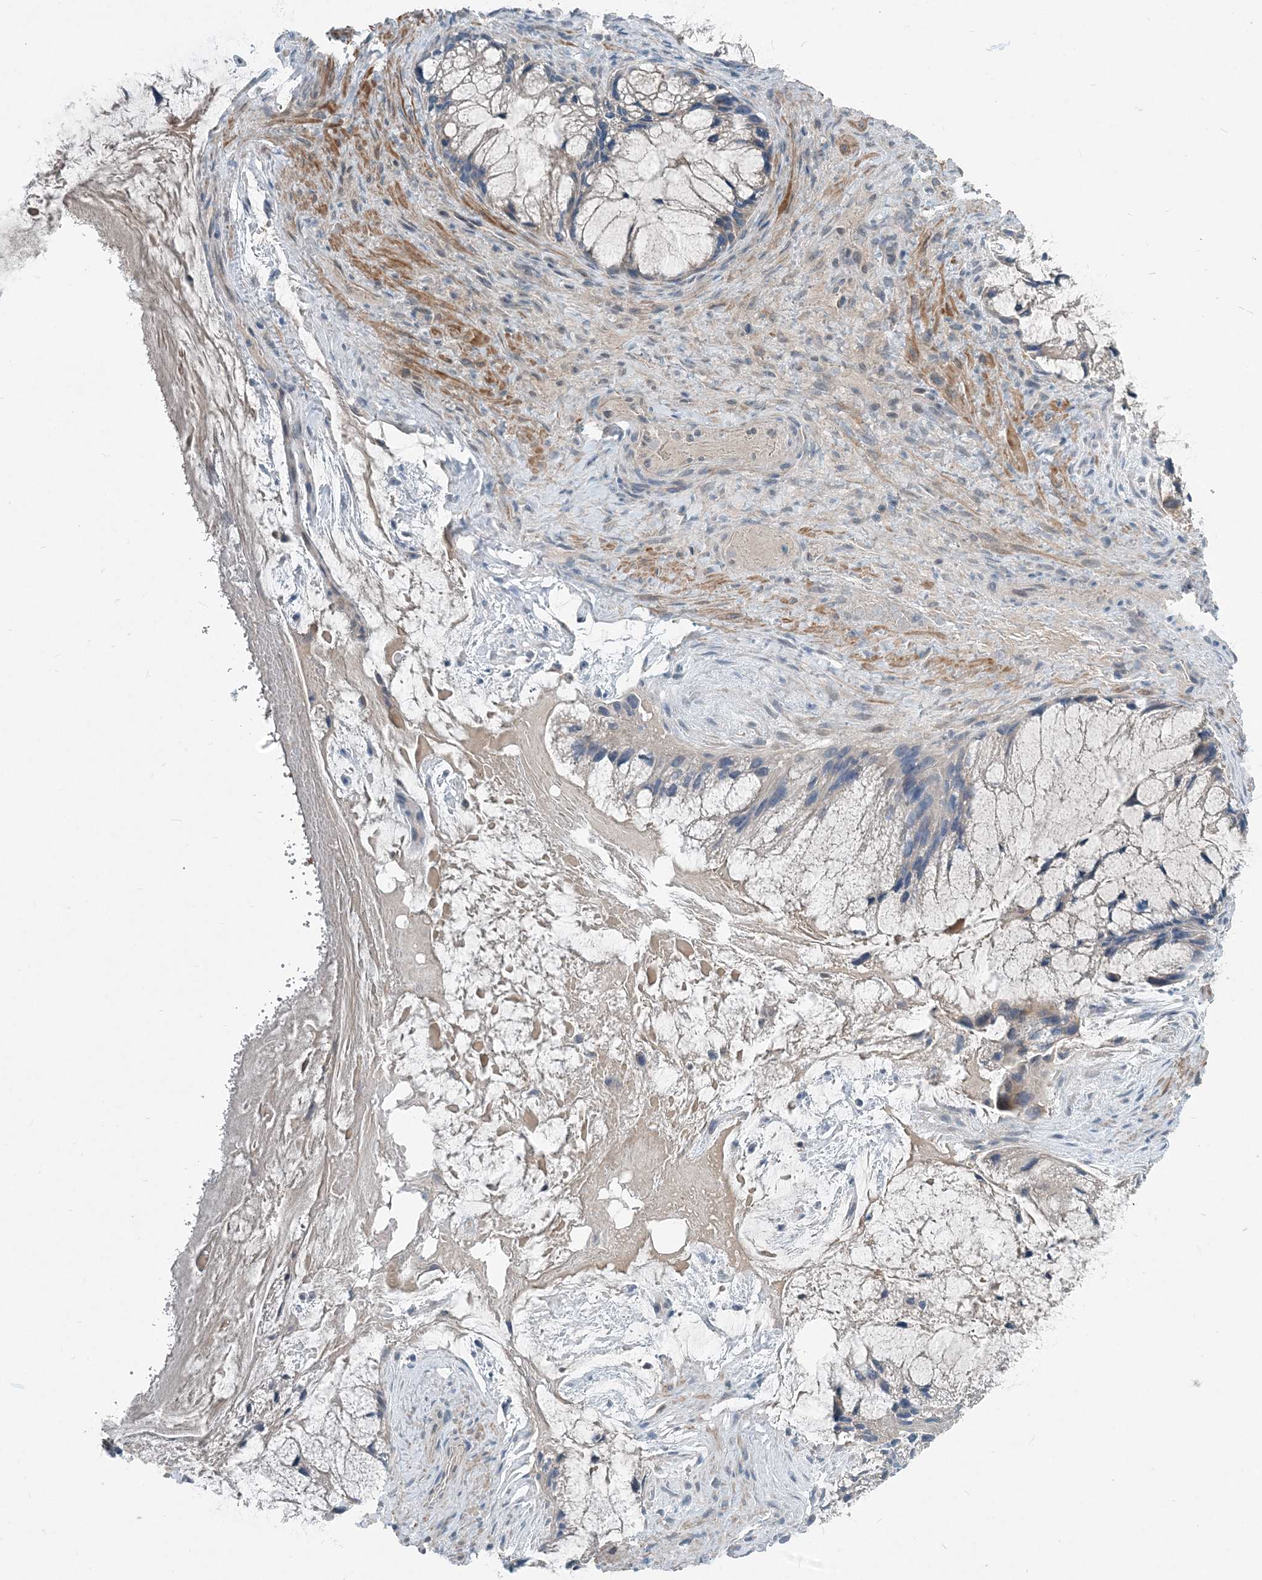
{"staining": {"intensity": "negative", "quantity": "none", "location": "none"}, "tissue": "ovarian cancer", "cell_type": "Tumor cells", "image_type": "cancer", "snomed": [{"axis": "morphology", "description": "Cystadenocarcinoma, mucinous, NOS"}, {"axis": "topography", "description": "Ovary"}], "caption": "This is a micrograph of immunohistochemistry (IHC) staining of ovarian mucinous cystadenocarcinoma, which shows no positivity in tumor cells.", "gene": "ARMH1", "patient": {"sex": "female", "age": 37}}